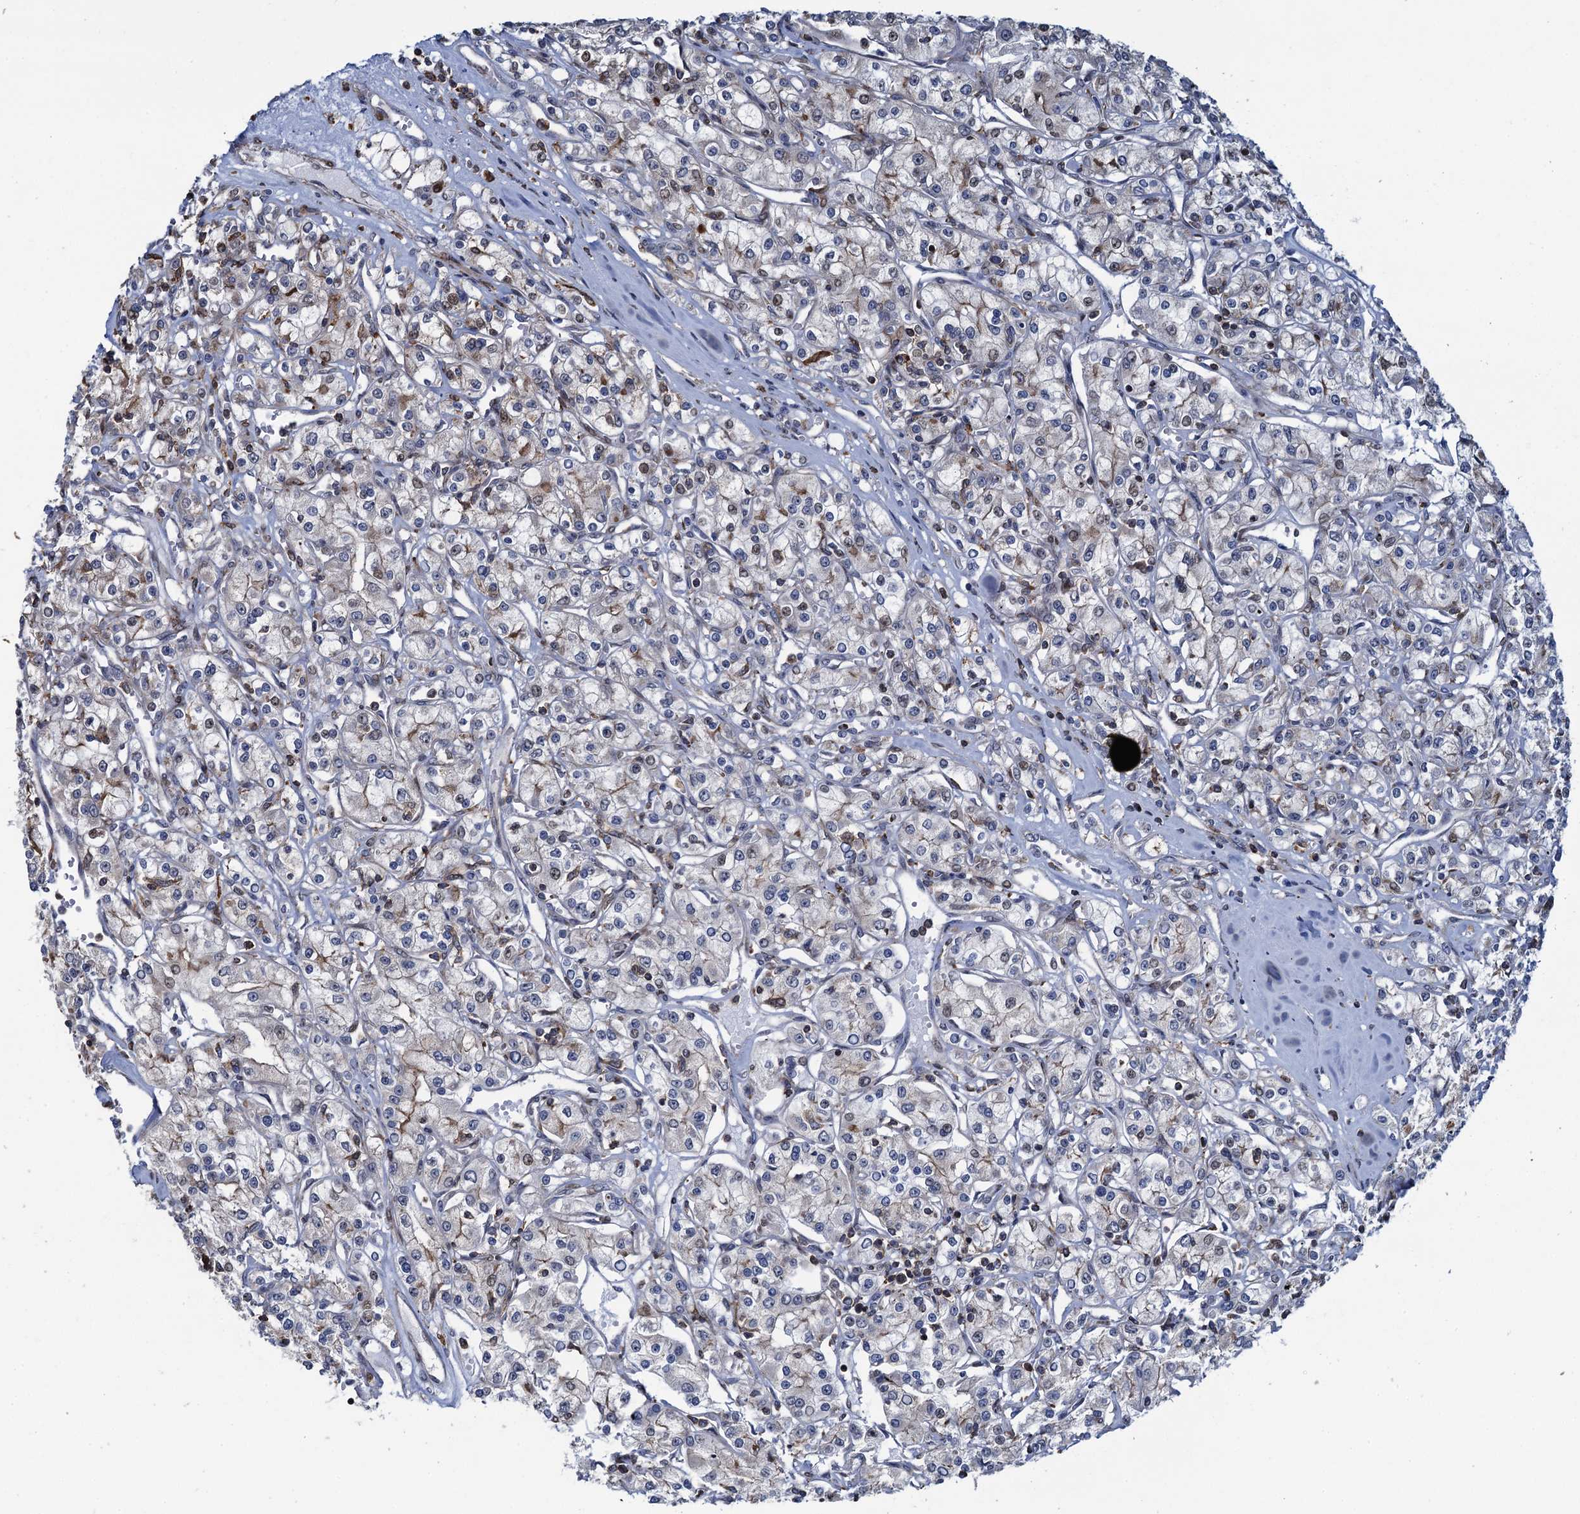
{"staining": {"intensity": "negative", "quantity": "none", "location": "none"}, "tissue": "renal cancer", "cell_type": "Tumor cells", "image_type": "cancer", "snomed": [{"axis": "morphology", "description": "Adenocarcinoma, NOS"}, {"axis": "topography", "description": "Kidney"}], "caption": "Renal cancer (adenocarcinoma) was stained to show a protein in brown. There is no significant positivity in tumor cells.", "gene": "CCDC102A", "patient": {"sex": "female", "age": 59}}